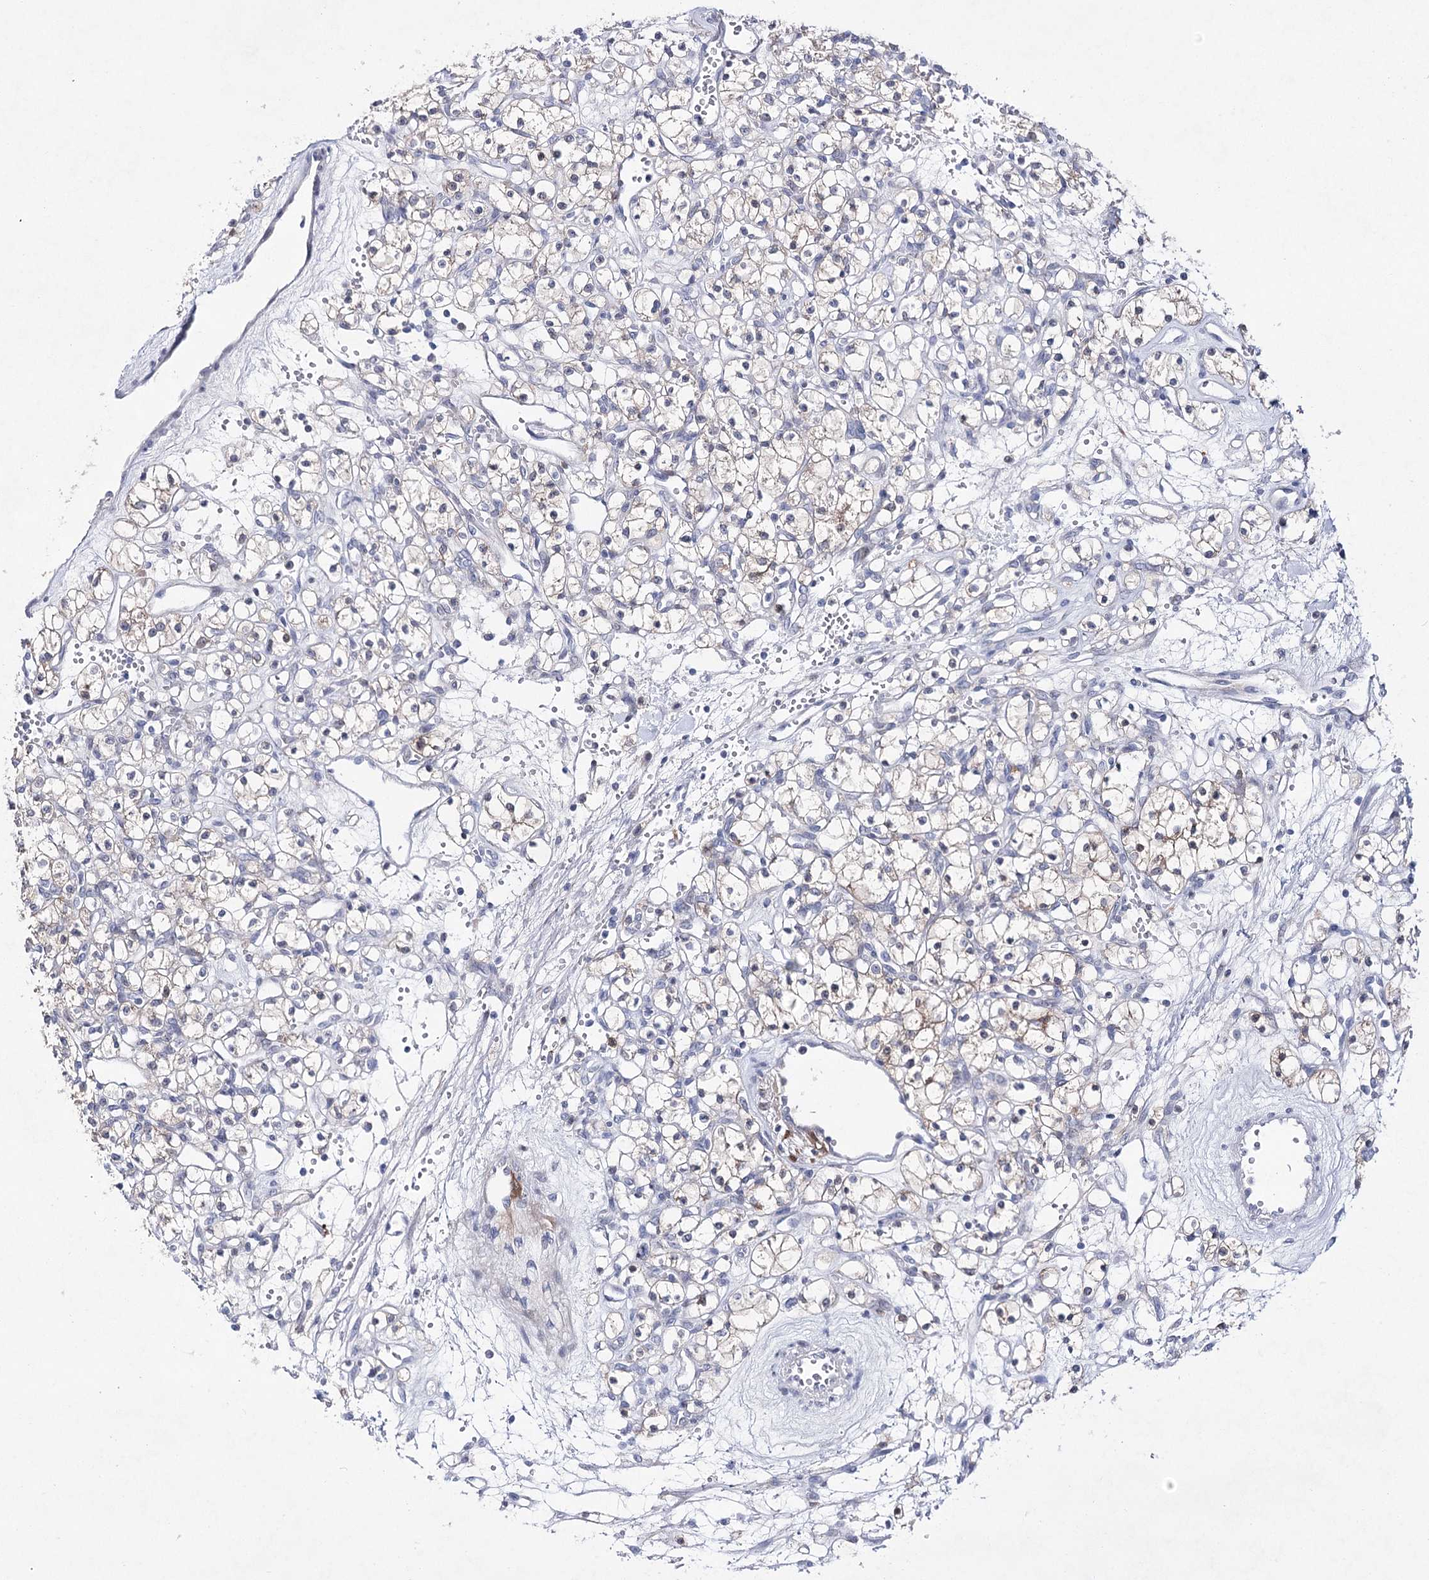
{"staining": {"intensity": "weak", "quantity": "<25%", "location": "nuclear"}, "tissue": "renal cancer", "cell_type": "Tumor cells", "image_type": "cancer", "snomed": [{"axis": "morphology", "description": "Adenocarcinoma, NOS"}, {"axis": "topography", "description": "Kidney"}], "caption": "A histopathology image of human renal cancer (adenocarcinoma) is negative for staining in tumor cells.", "gene": "UGDH", "patient": {"sex": "female", "age": 59}}